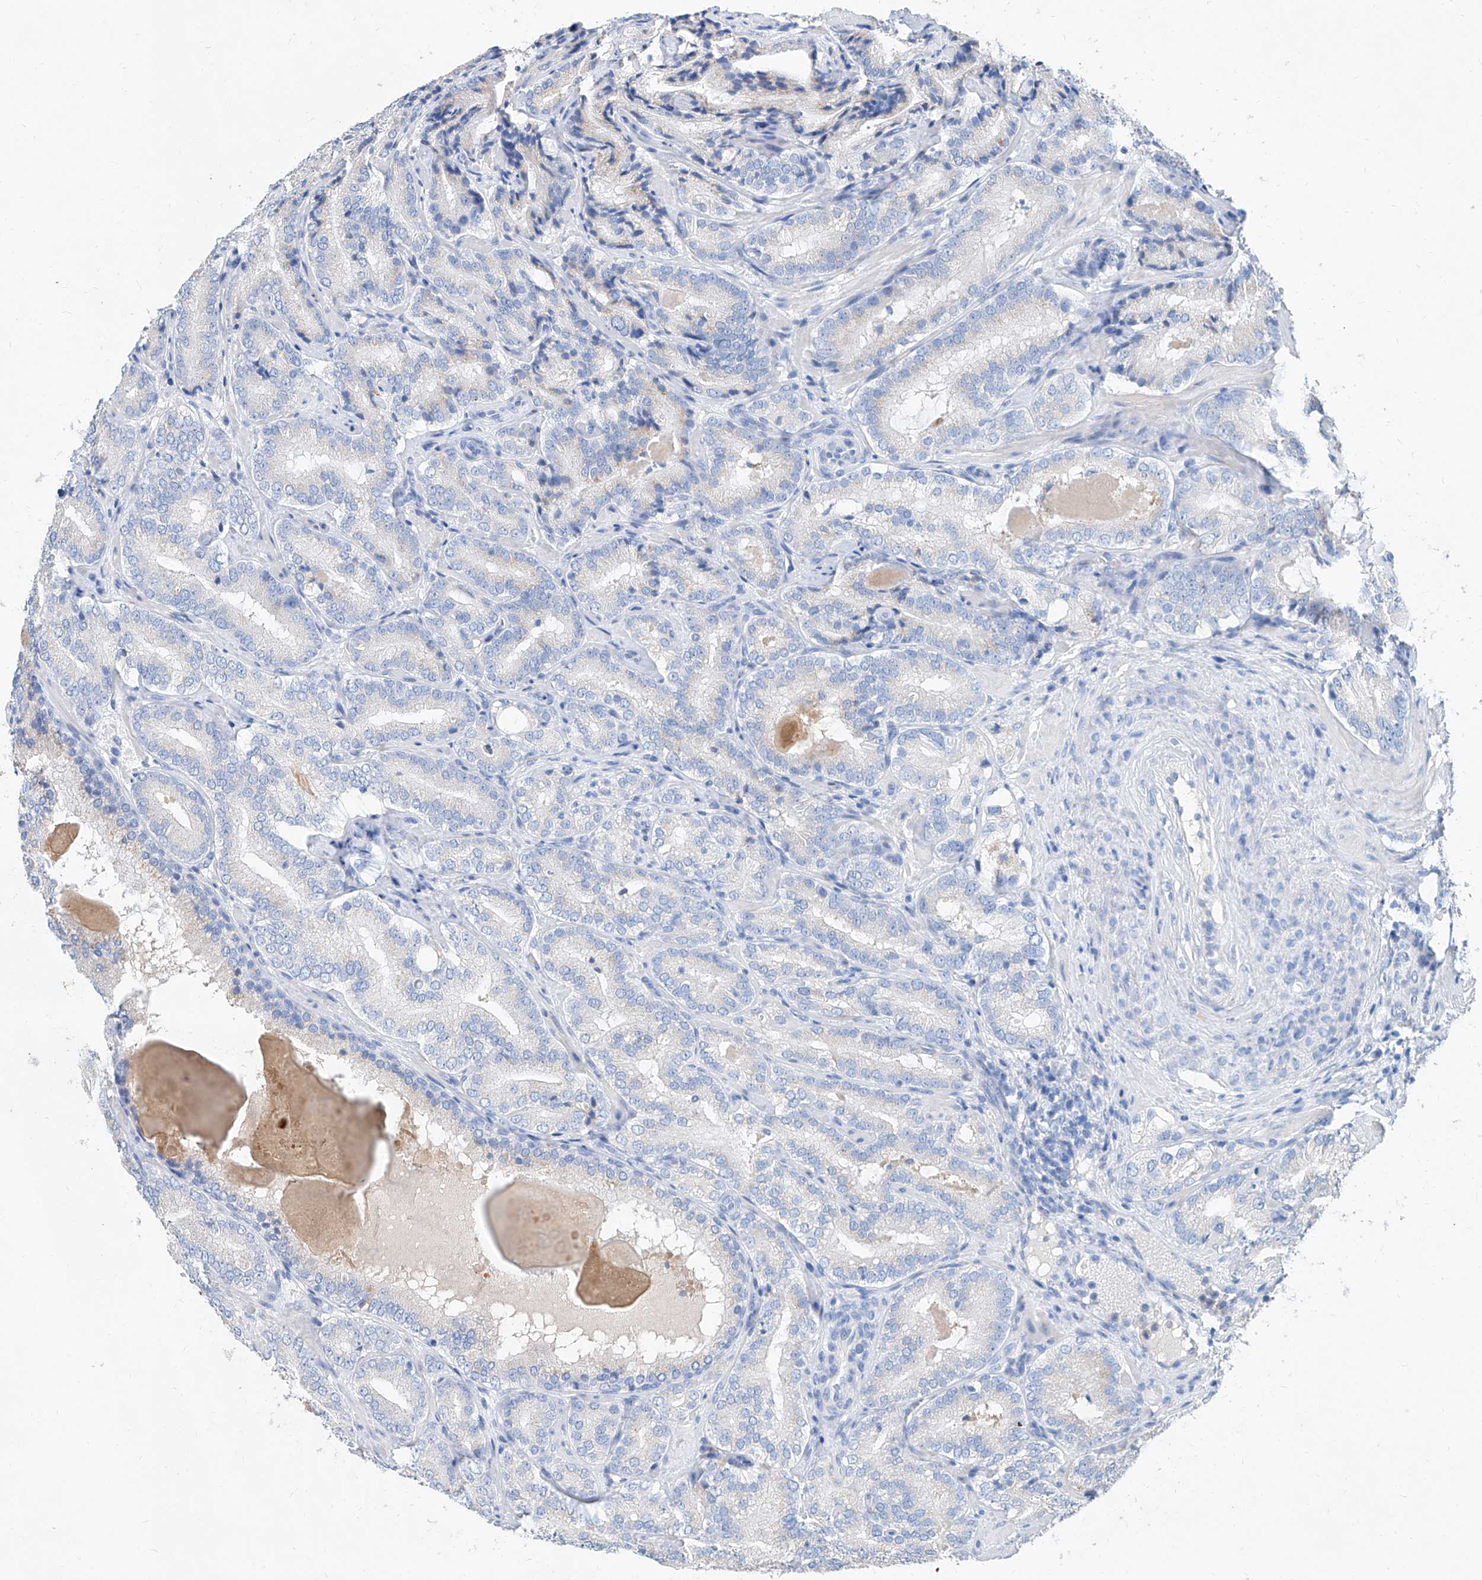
{"staining": {"intensity": "negative", "quantity": "none", "location": "none"}, "tissue": "prostate cancer", "cell_type": "Tumor cells", "image_type": "cancer", "snomed": [{"axis": "morphology", "description": "Adenocarcinoma, High grade"}, {"axis": "topography", "description": "Prostate"}], "caption": "This is an immunohistochemistry histopathology image of human high-grade adenocarcinoma (prostate). There is no expression in tumor cells.", "gene": "SLC25A29", "patient": {"sex": "male", "age": 57}}